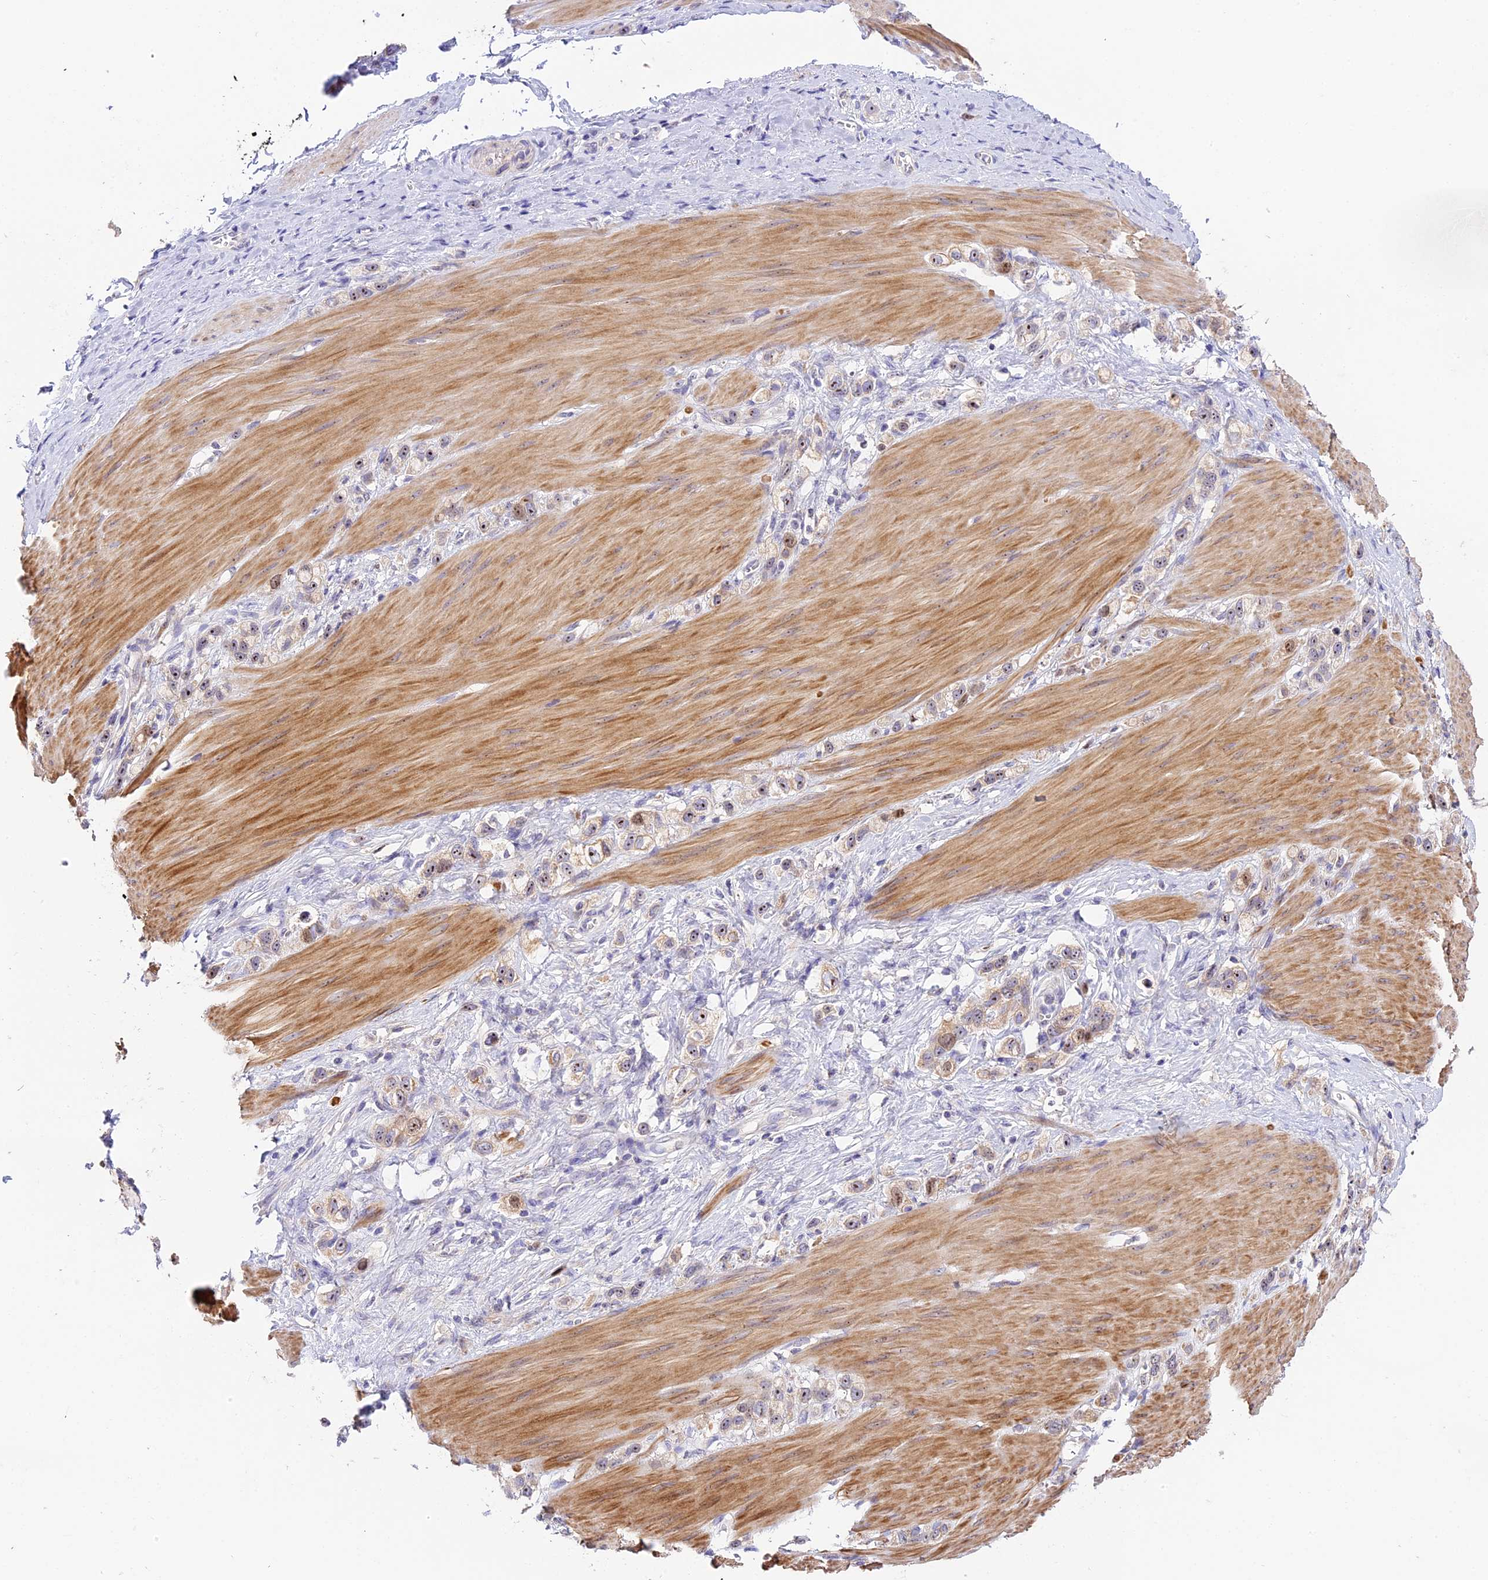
{"staining": {"intensity": "moderate", "quantity": "25%-75%", "location": "nuclear"}, "tissue": "stomach cancer", "cell_type": "Tumor cells", "image_type": "cancer", "snomed": [{"axis": "morphology", "description": "Adenocarcinoma, NOS"}, {"axis": "topography", "description": "Stomach"}], "caption": "This image displays immunohistochemistry staining of human stomach adenocarcinoma, with medium moderate nuclear expression in about 25%-75% of tumor cells.", "gene": "RAD51", "patient": {"sex": "female", "age": 65}}